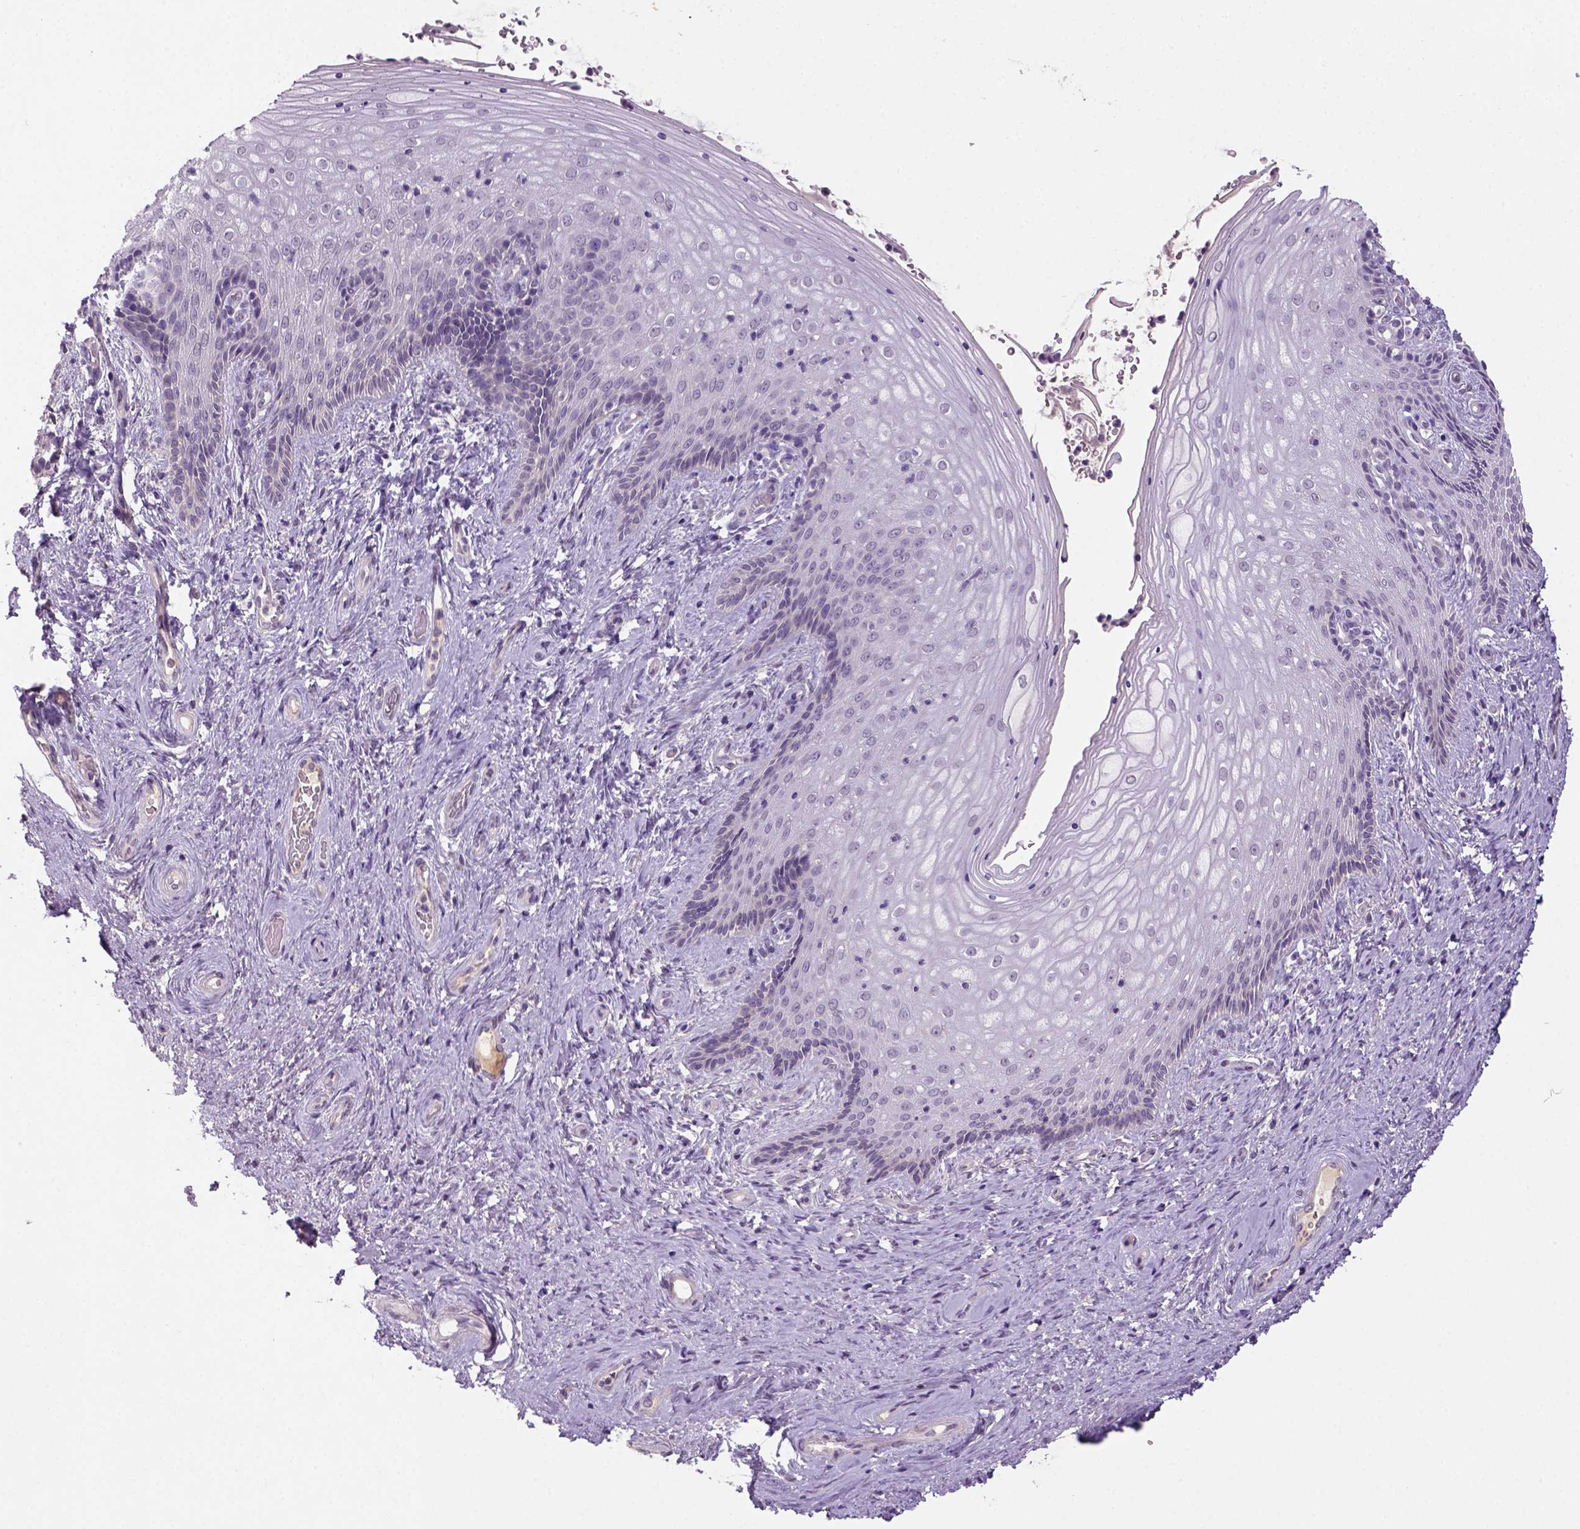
{"staining": {"intensity": "negative", "quantity": "none", "location": "none"}, "tissue": "vagina", "cell_type": "Squamous epithelial cells", "image_type": "normal", "snomed": [{"axis": "morphology", "description": "Normal tissue, NOS"}, {"axis": "topography", "description": "Vagina"}], "caption": "A high-resolution image shows immunohistochemistry (IHC) staining of unremarkable vagina, which reveals no significant positivity in squamous epithelial cells.", "gene": "NLGN2", "patient": {"sex": "female", "age": 45}}